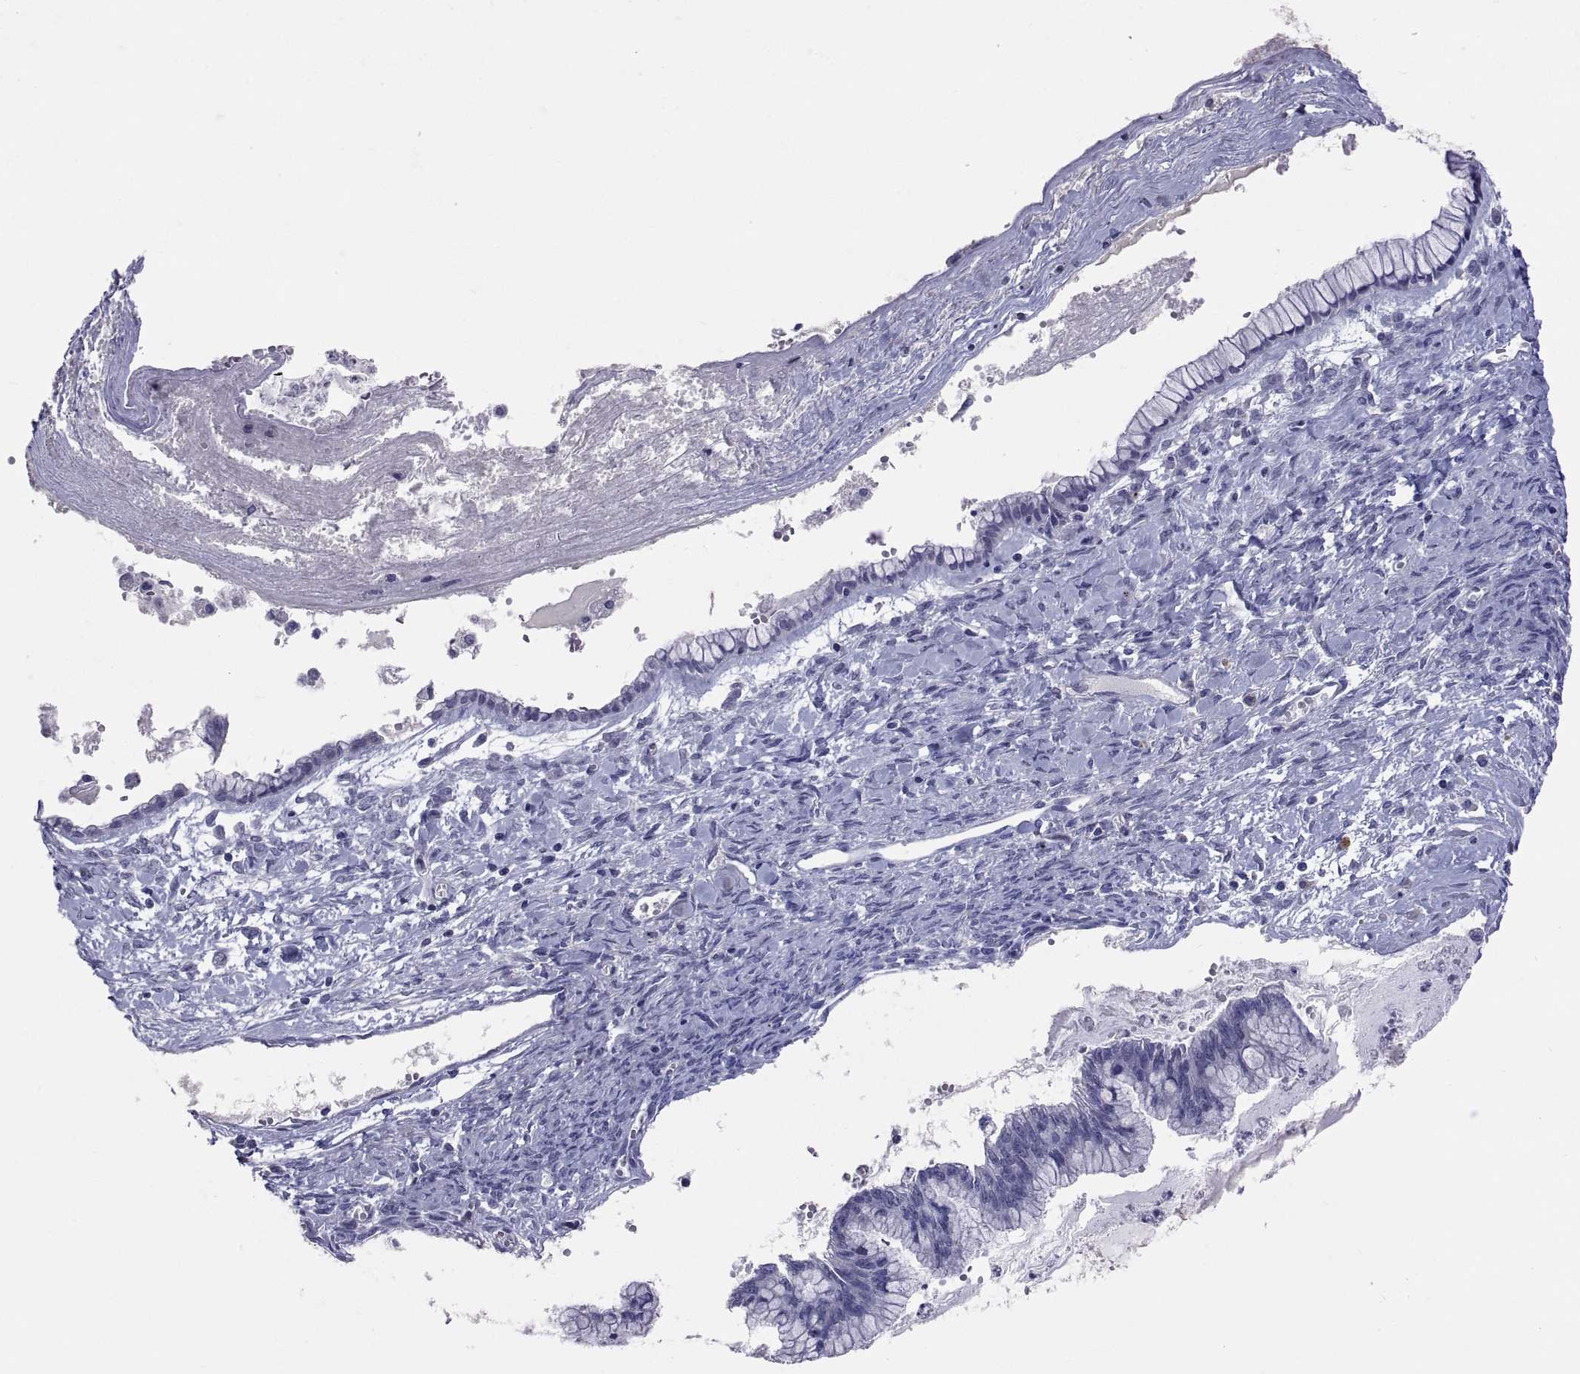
{"staining": {"intensity": "negative", "quantity": "none", "location": "none"}, "tissue": "ovarian cancer", "cell_type": "Tumor cells", "image_type": "cancer", "snomed": [{"axis": "morphology", "description": "Cystadenocarcinoma, mucinous, NOS"}, {"axis": "topography", "description": "Ovary"}], "caption": "Immunohistochemical staining of human mucinous cystadenocarcinoma (ovarian) demonstrates no significant staining in tumor cells. (DAB (3,3'-diaminobenzidine) immunohistochemistry visualized using brightfield microscopy, high magnification).", "gene": "PTN", "patient": {"sex": "female", "age": 67}}